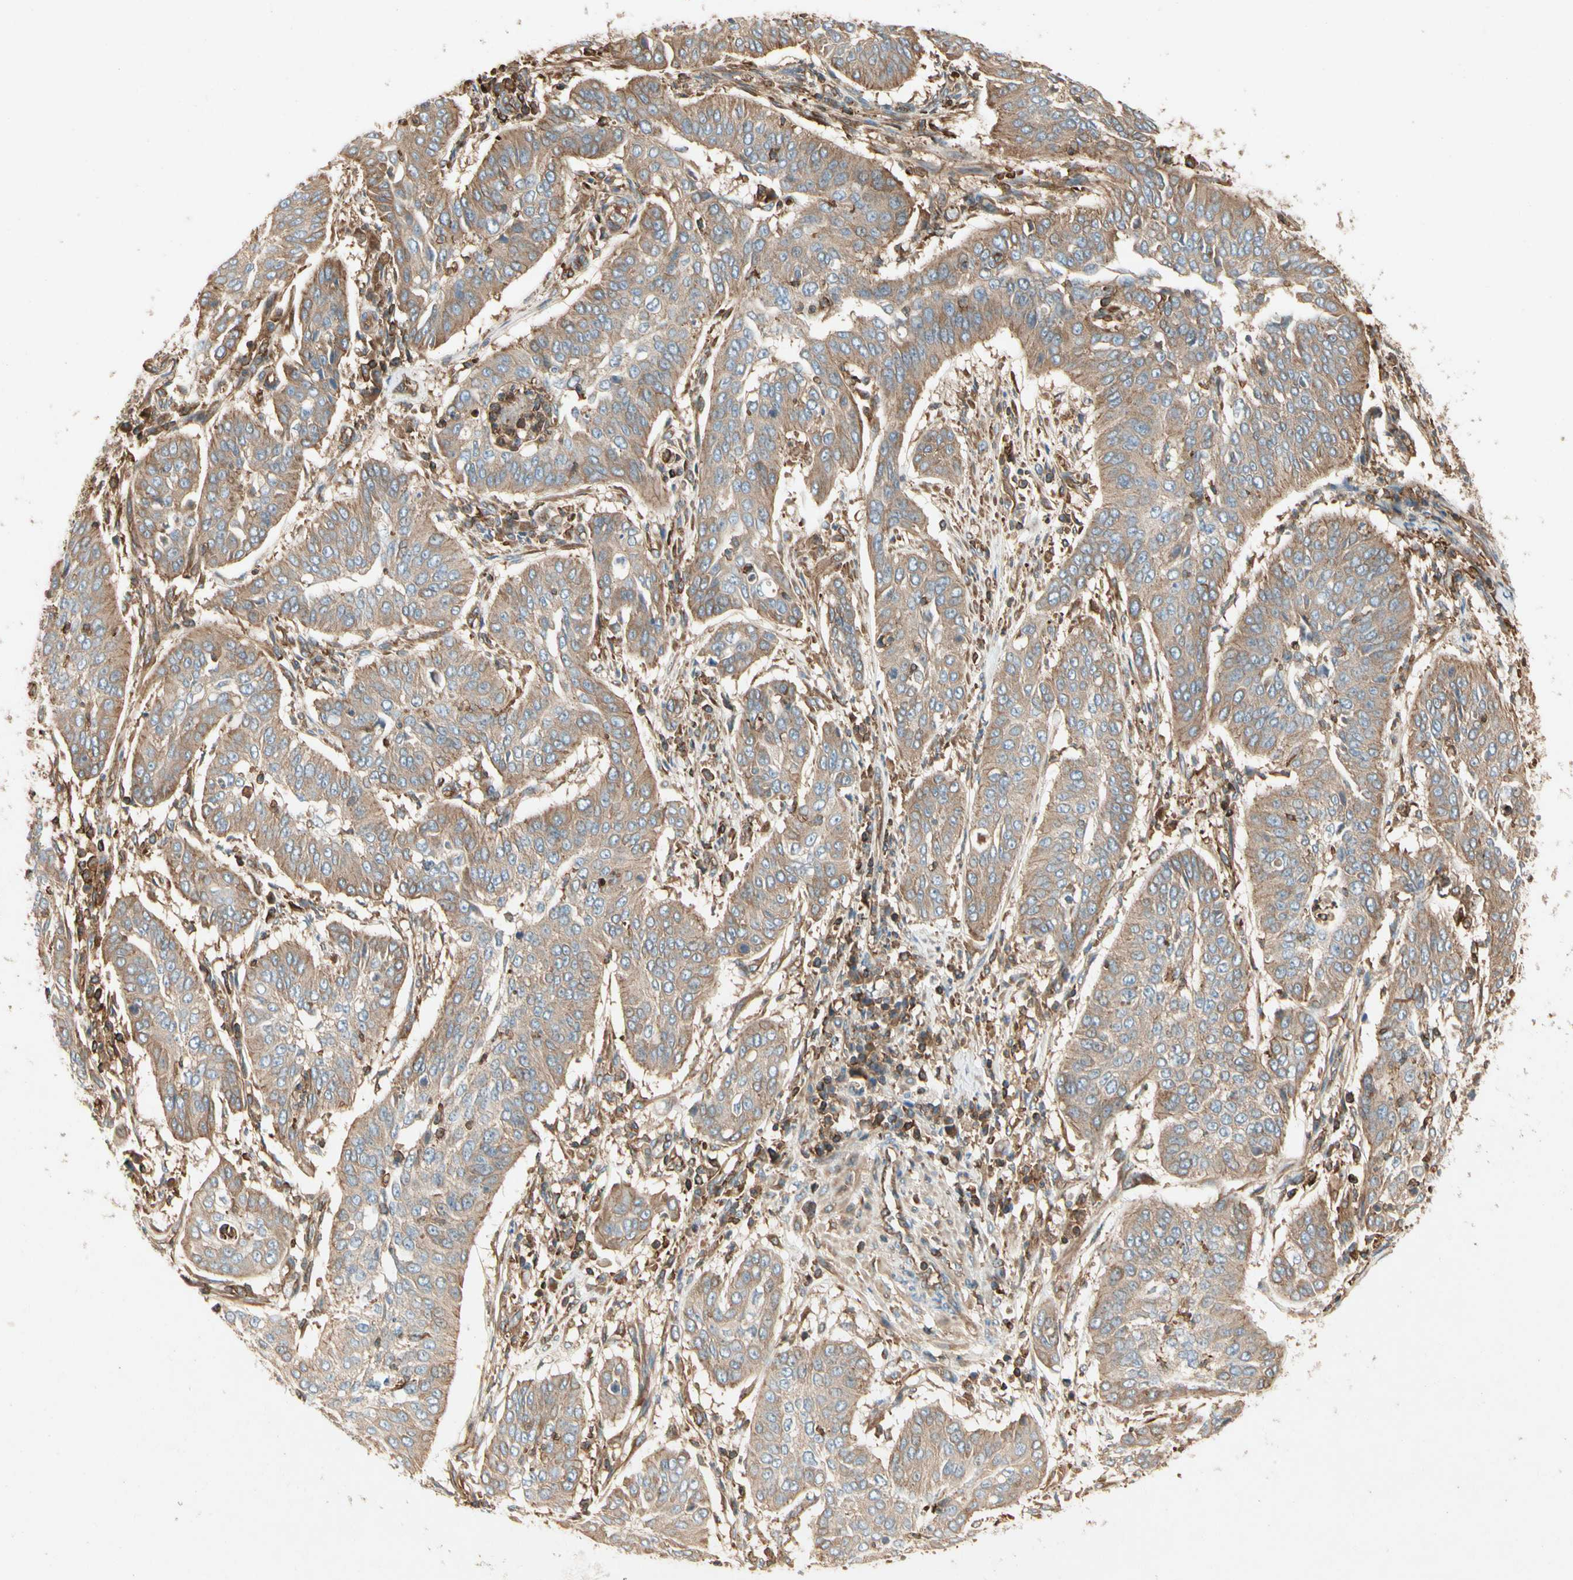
{"staining": {"intensity": "moderate", "quantity": ">75%", "location": "cytoplasmic/membranous"}, "tissue": "cervical cancer", "cell_type": "Tumor cells", "image_type": "cancer", "snomed": [{"axis": "morphology", "description": "Normal tissue, NOS"}, {"axis": "morphology", "description": "Squamous cell carcinoma, NOS"}, {"axis": "topography", "description": "Cervix"}], "caption": "Cervical squamous cell carcinoma tissue displays moderate cytoplasmic/membranous positivity in about >75% of tumor cells, visualized by immunohistochemistry.", "gene": "ARPC2", "patient": {"sex": "female", "age": 39}}